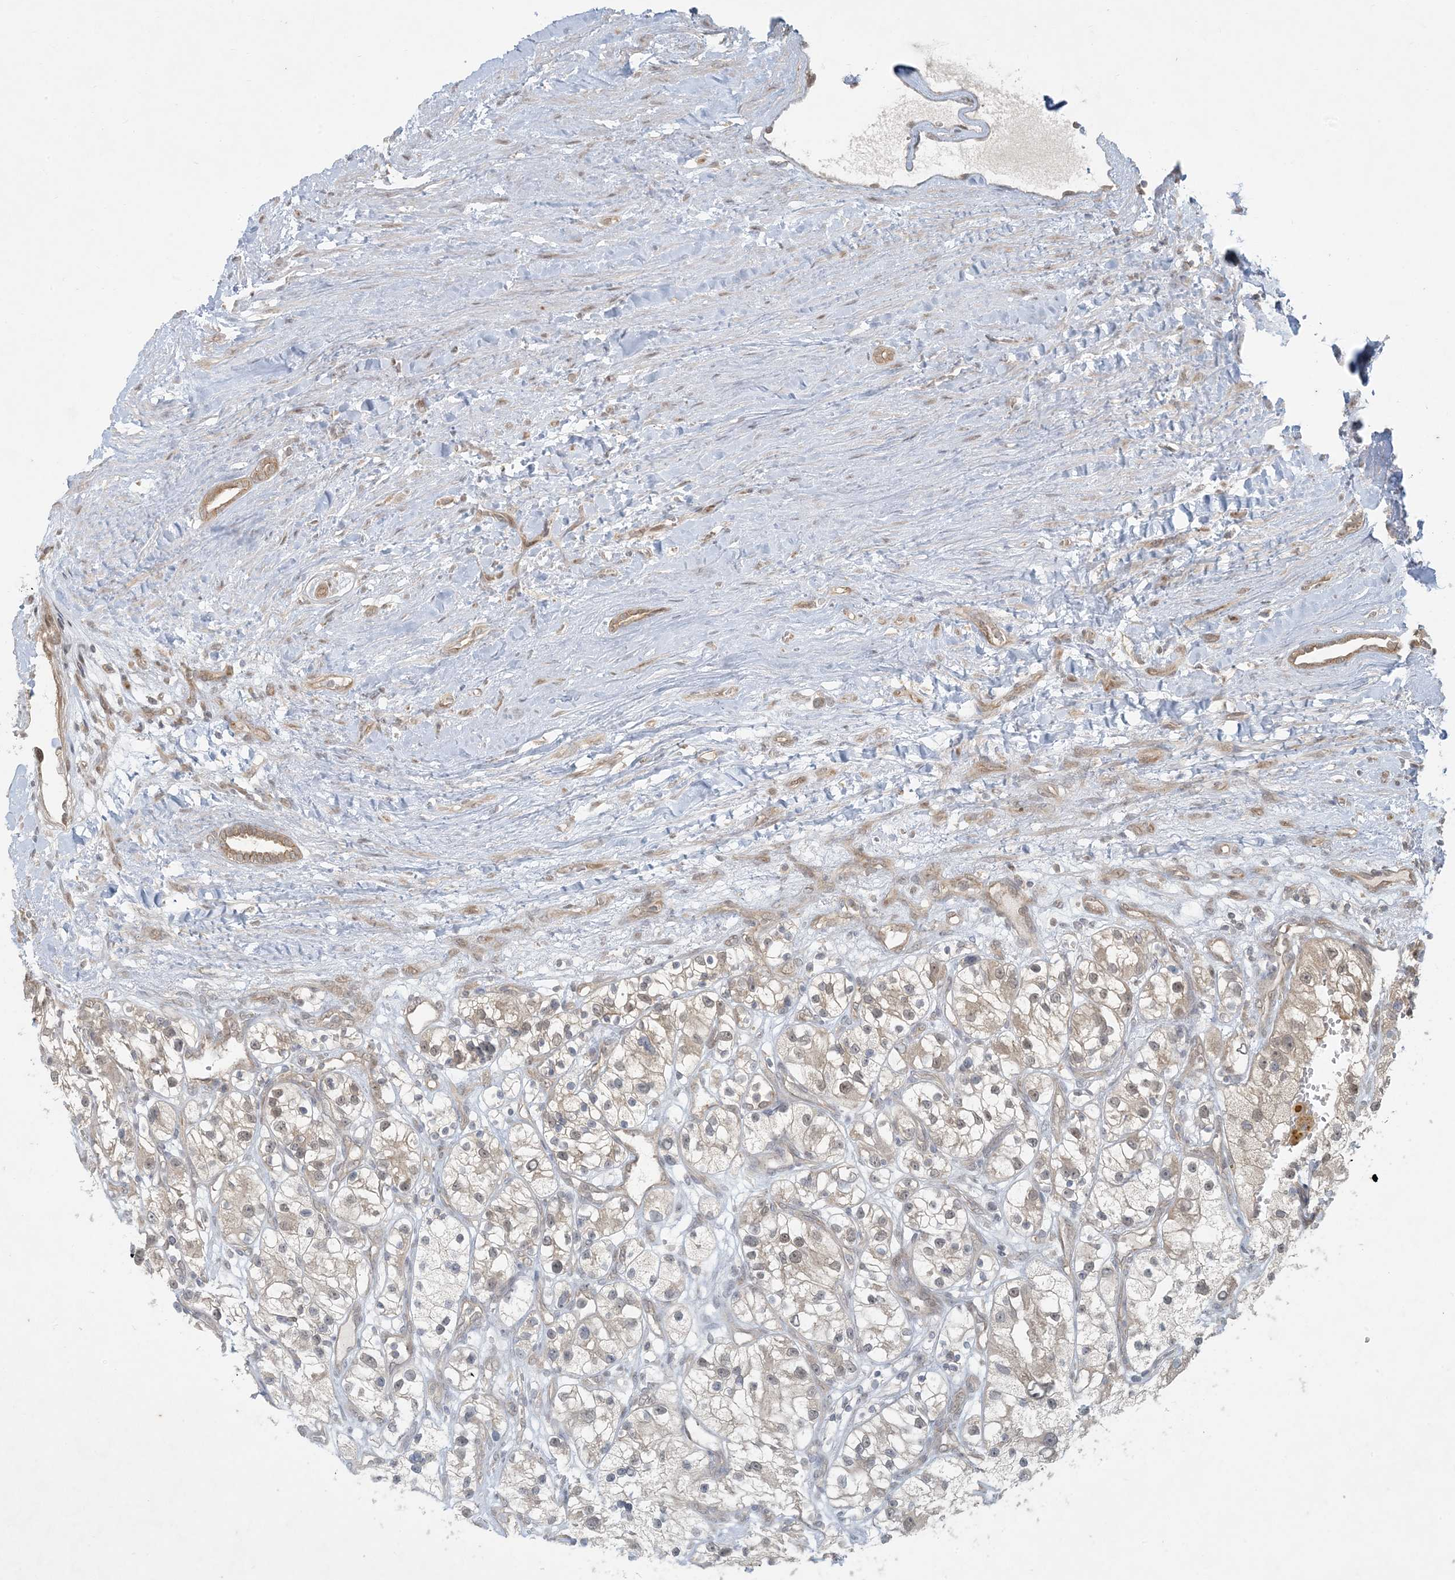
{"staining": {"intensity": "weak", "quantity": "<25%", "location": "cytoplasmic/membranous"}, "tissue": "renal cancer", "cell_type": "Tumor cells", "image_type": "cancer", "snomed": [{"axis": "morphology", "description": "Adenocarcinoma, NOS"}, {"axis": "topography", "description": "Kidney"}], "caption": "The image displays no staining of tumor cells in renal cancer (adenocarcinoma).", "gene": "BCORL1", "patient": {"sex": "female", "age": 57}}